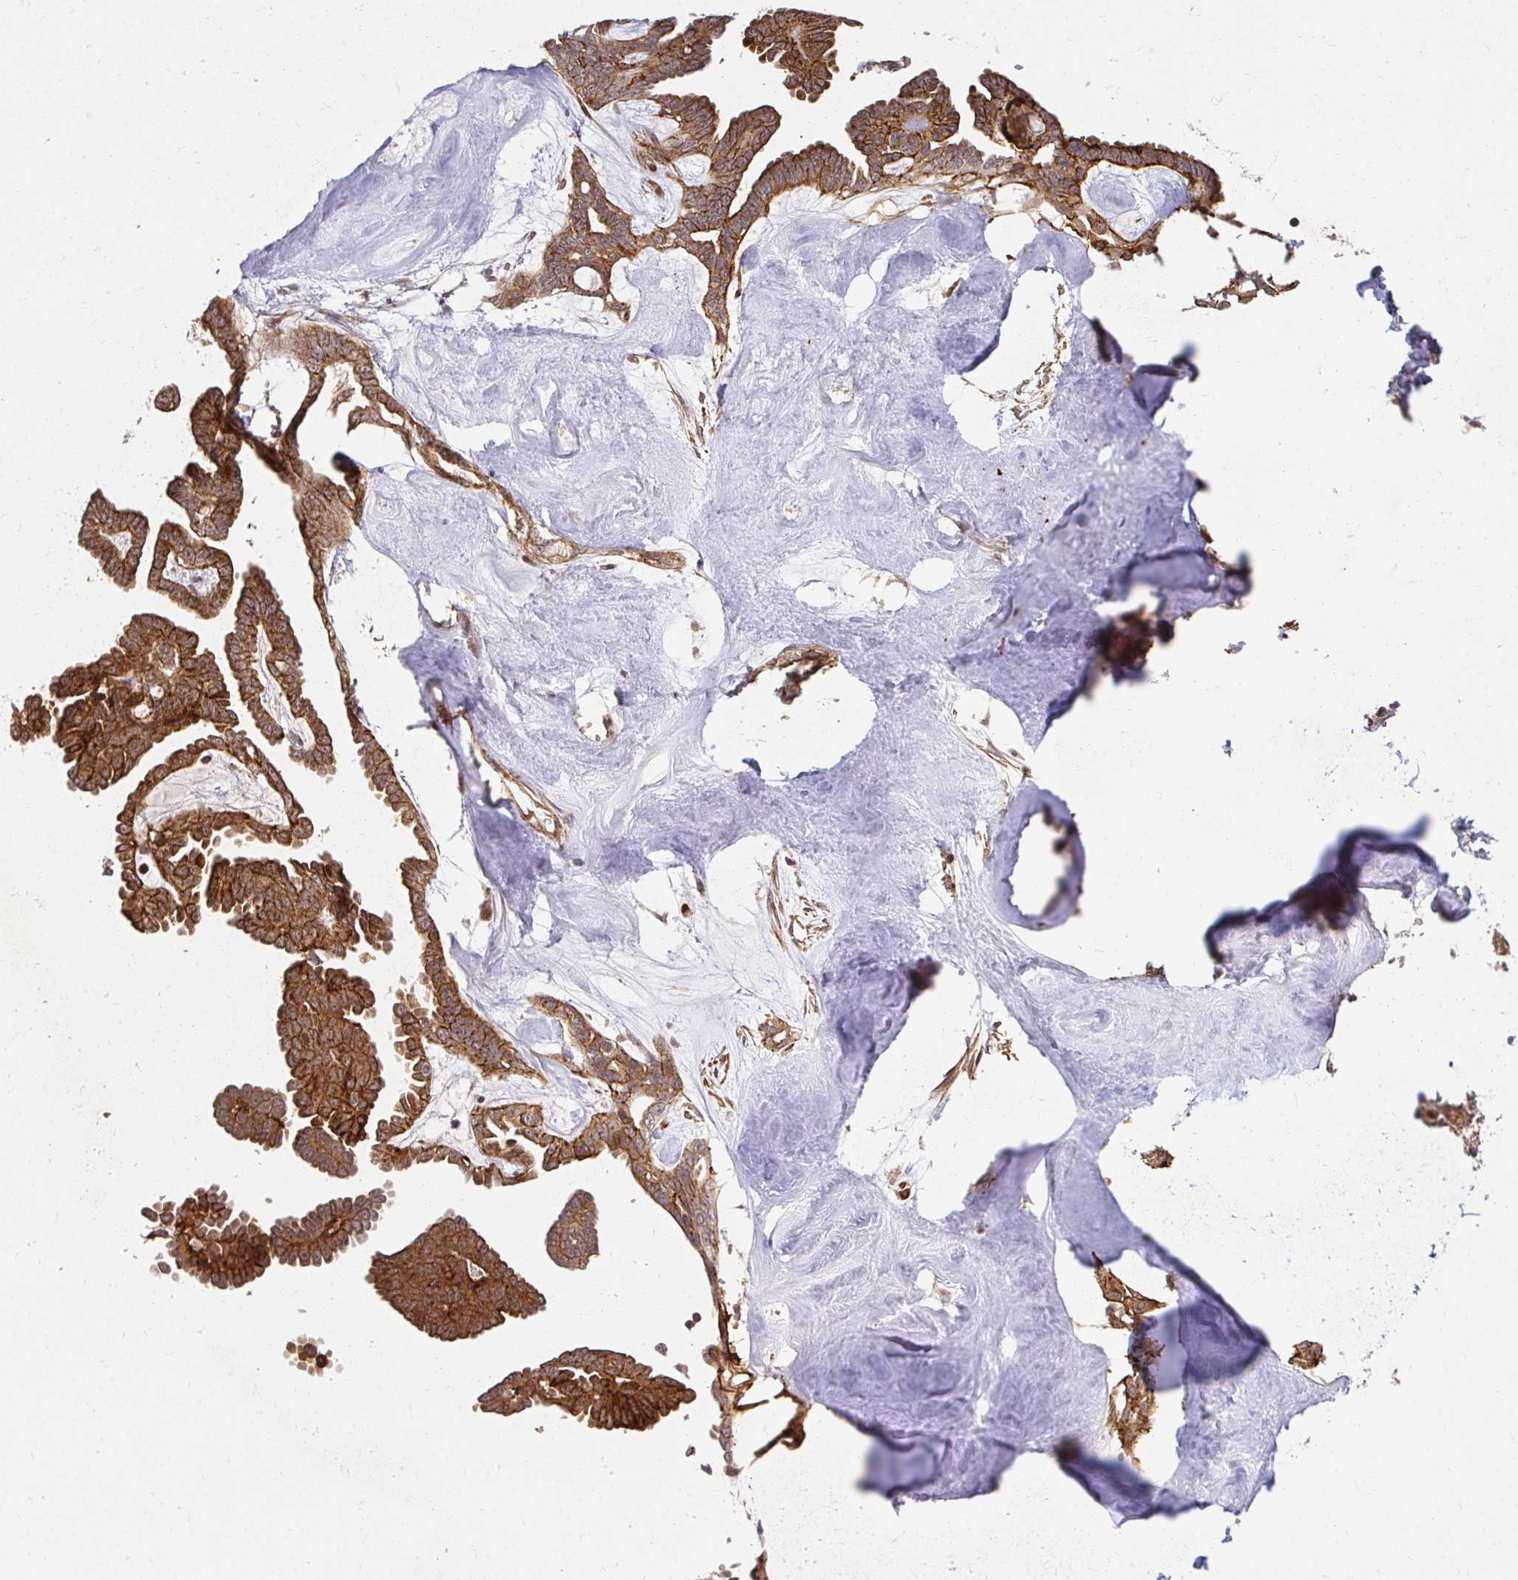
{"staining": {"intensity": "moderate", "quantity": ">75%", "location": "cytoplasmic/membranous"}, "tissue": "ovarian cancer", "cell_type": "Tumor cells", "image_type": "cancer", "snomed": [{"axis": "morphology", "description": "Cystadenocarcinoma, serous, NOS"}, {"axis": "topography", "description": "Ovary"}], "caption": "Immunohistochemistry of human ovarian cancer (serous cystadenocarcinoma) displays medium levels of moderate cytoplasmic/membranous positivity in approximately >75% of tumor cells.", "gene": "PSMA4", "patient": {"sex": "female", "age": 71}}